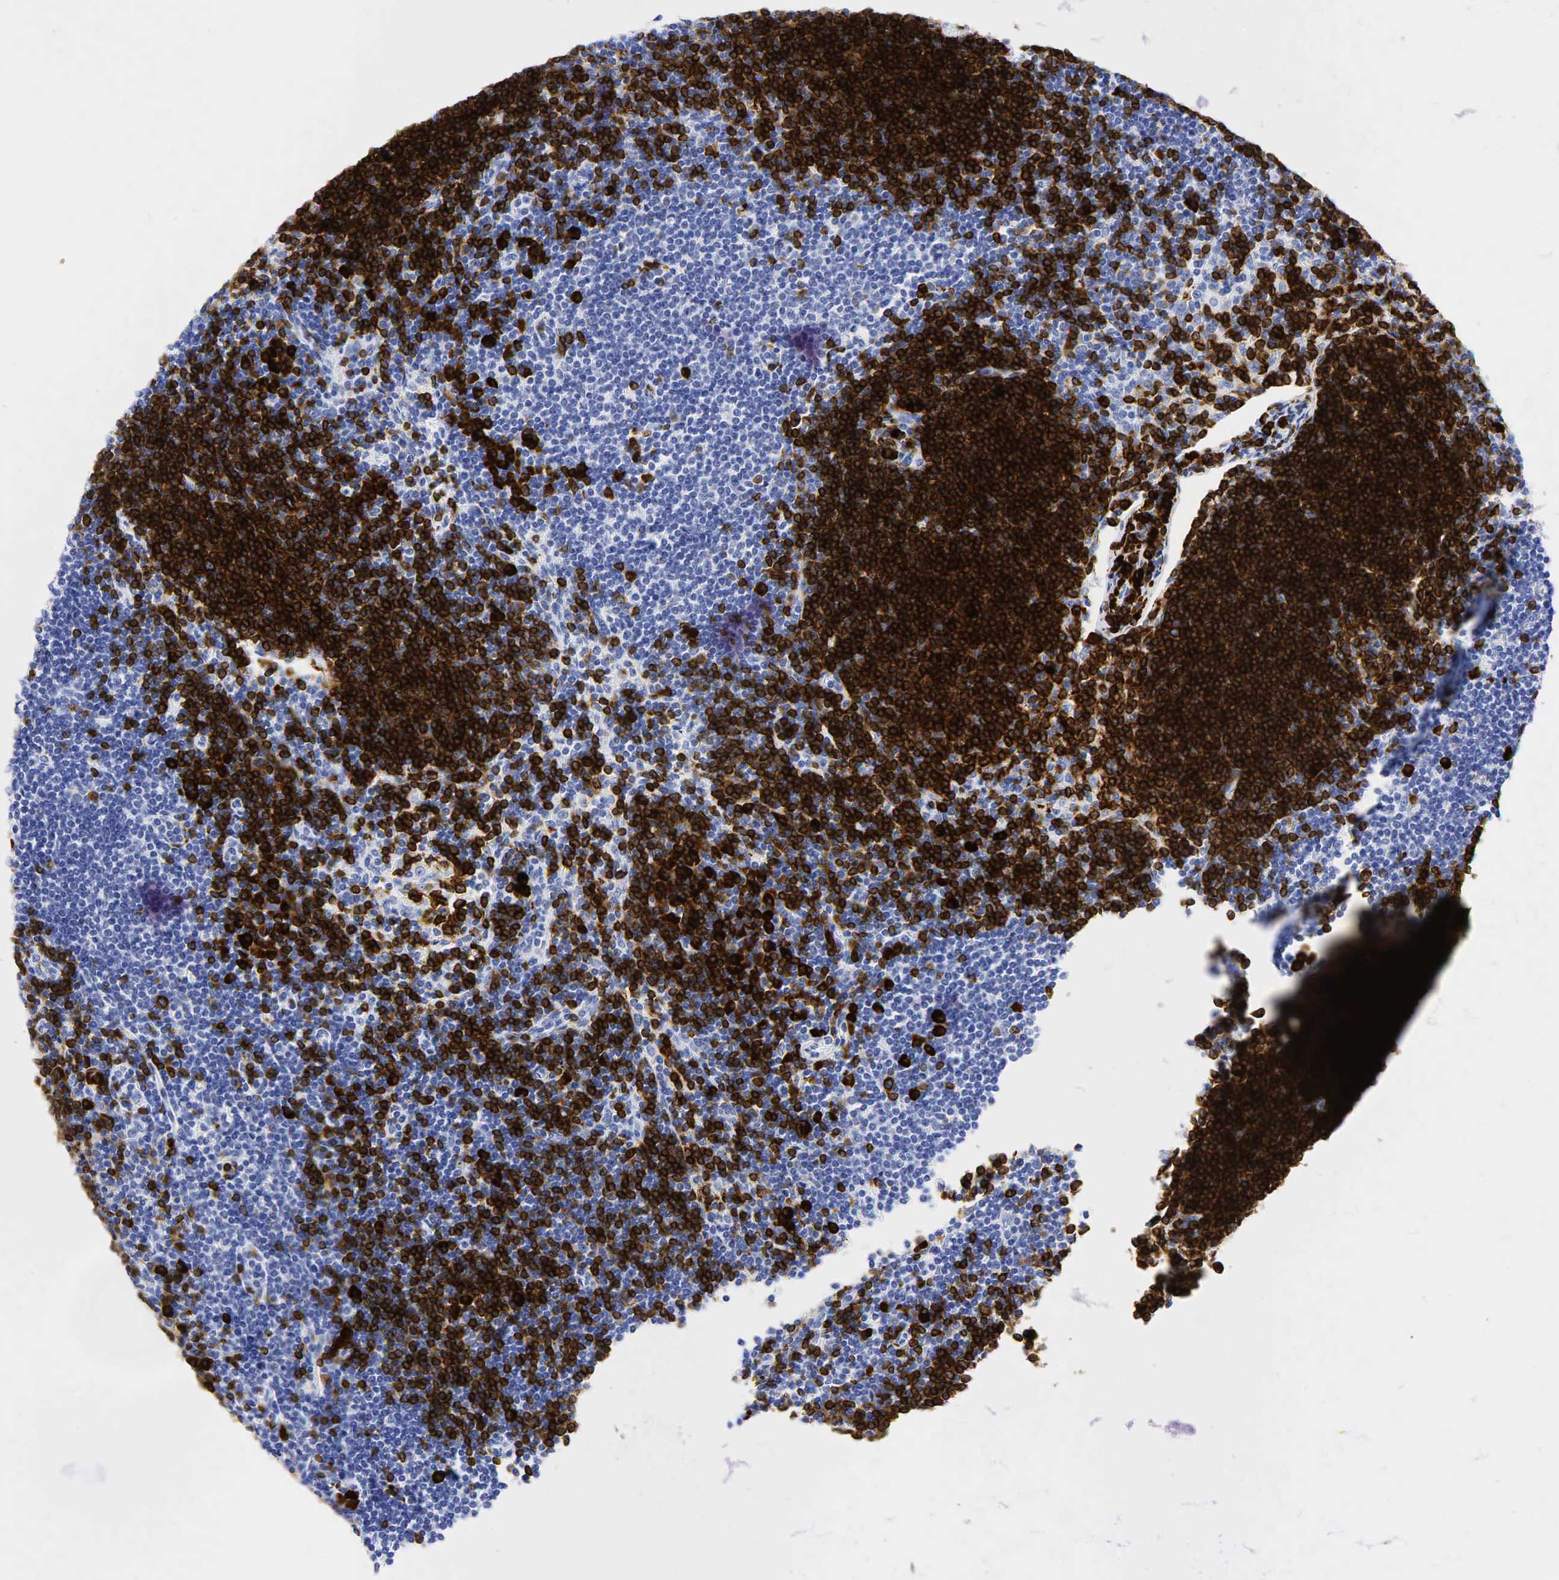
{"staining": {"intensity": "strong", "quantity": ">75%", "location": "cytoplasmic/membranous"}, "tissue": "lymph node", "cell_type": "Germinal center cells", "image_type": "normal", "snomed": [{"axis": "morphology", "description": "Normal tissue, NOS"}, {"axis": "topography", "description": "Lymph node"}], "caption": "Immunohistochemistry staining of benign lymph node, which reveals high levels of strong cytoplasmic/membranous positivity in approximately >75% of germinal center cells indicating strong cytoplasmic/membranous protein staining. The staining was performed using DAB (brown) for protein detection and nuclei were counterstained in hematoxylin (blue).", "gene": "CD79A", "patient": {"sex": "female", "age": 53}}